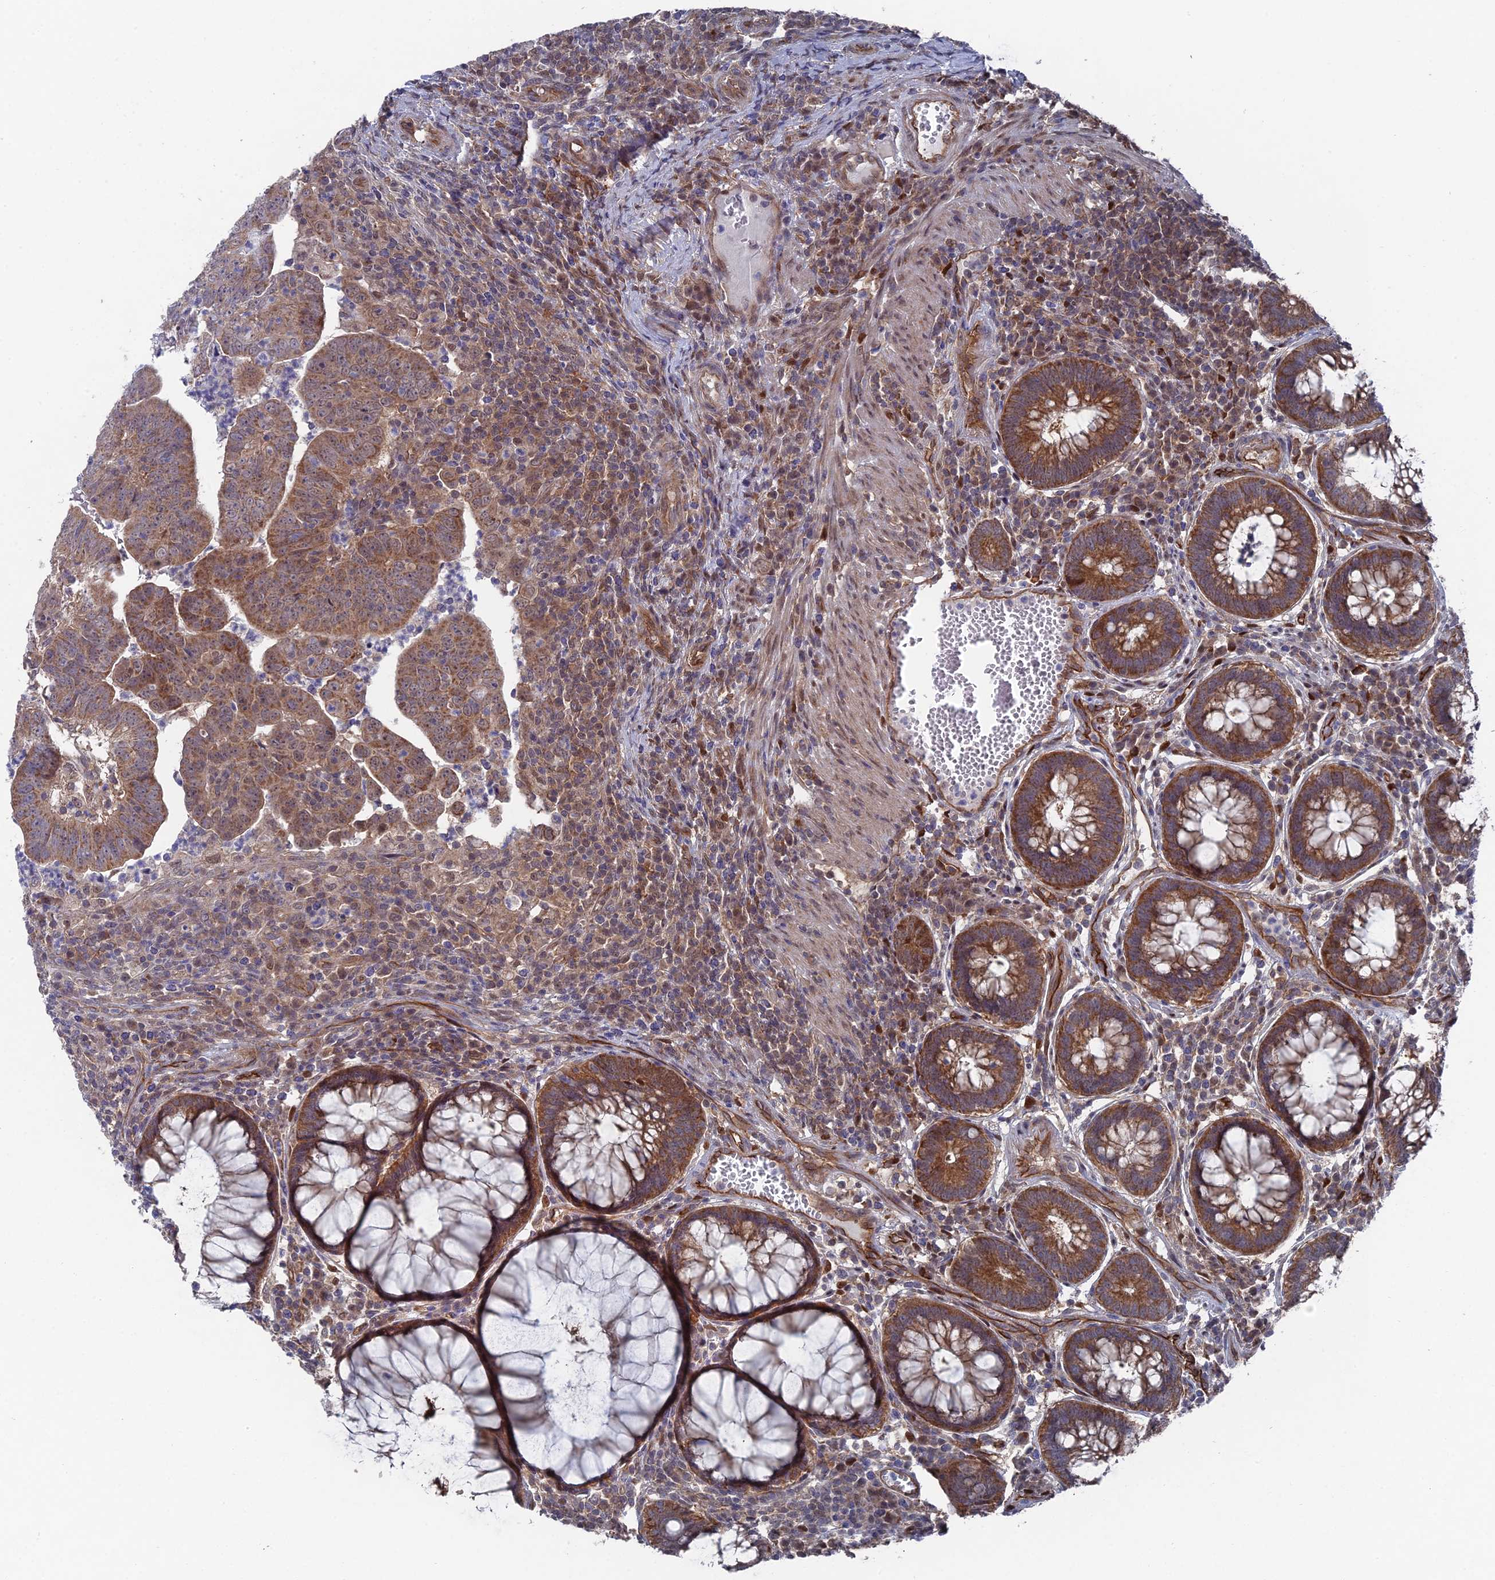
{"staining": {"intensity": "moderate", "quantity": ">75%", "location": "cytoplasmic/membranous"}, "tissue": "colorectal cancer", "cell_type": "Tumor cells", "image_type": "cancer", "snomed": [{"axis": "morphology", "description": "Adenocarcinoma, NOS"}, {"axis": "topography", "description": "Rectum"}], "caption": "The image shows staining of colorectal cancer (adenocarcinoma), revealing moderate cytoplasmic/membranous protein positivity (brown color) within tumor cells. The protein of interest is shown in brown color, while the nuclei are stained blue.", "gene": "UNC5D", "patient": {"sex": "male", "age": 69}}